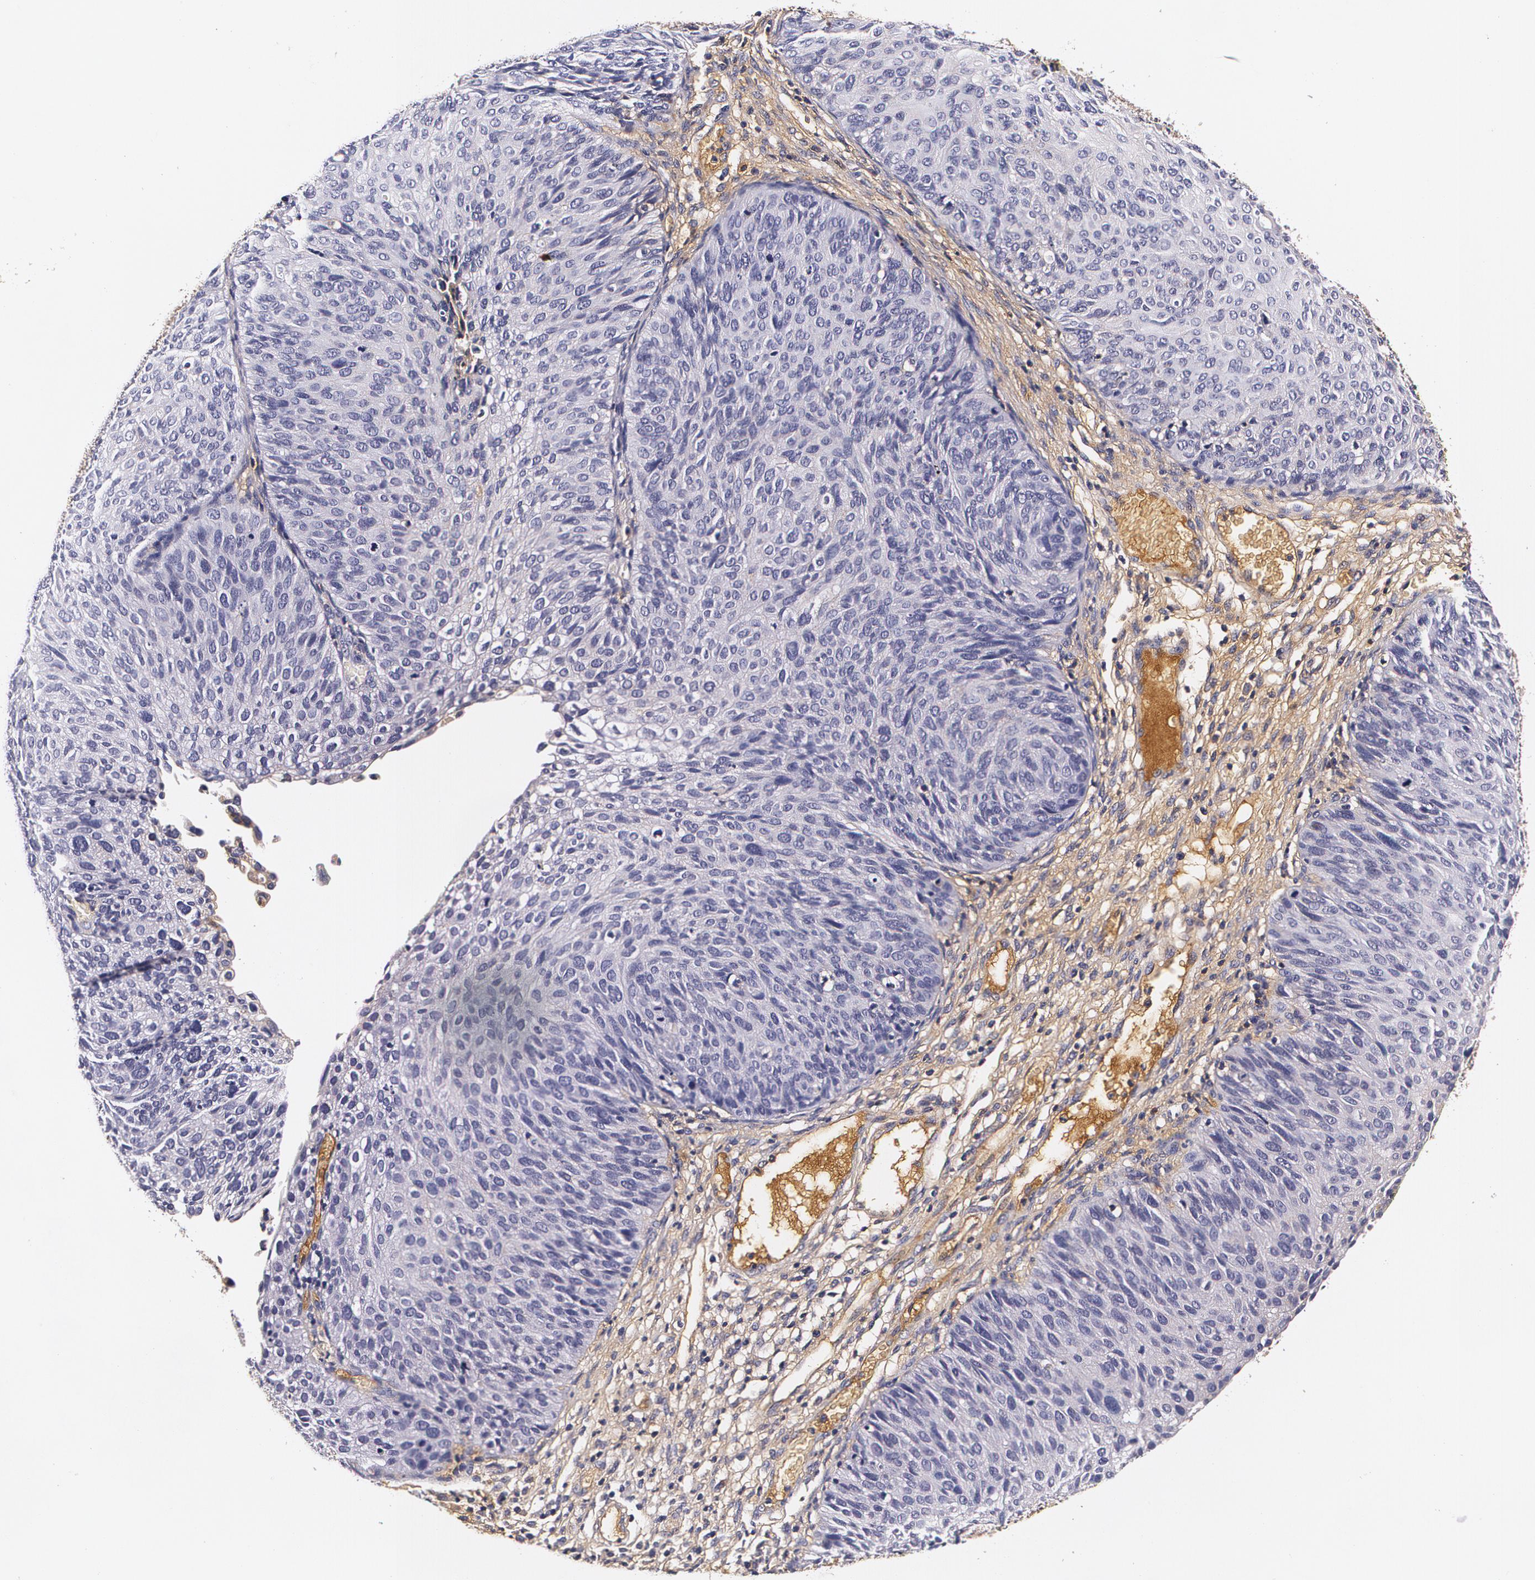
{"staining": {"intensity": "negative", "quantity": "none", "location": "none"}, "tissue": "cervical cancer", "cell_type": "Tumor cells", "image_type": "cancer", "snomed": [{"axis": "morphology", "description": "Squamous cell carcinoma, NOS"}, {"axis": "topography", "description": "Cervix"}], "caption": "This image is of cervical cancer (squamous cell carcinoma) stained with immunohistochemistry (IHC) to label a protein in brown with the nuclei are counter-stained blue. There is no expression in tumor cells.", "gene": "TTR", "patient": {"sex": "female", "age": 36}}